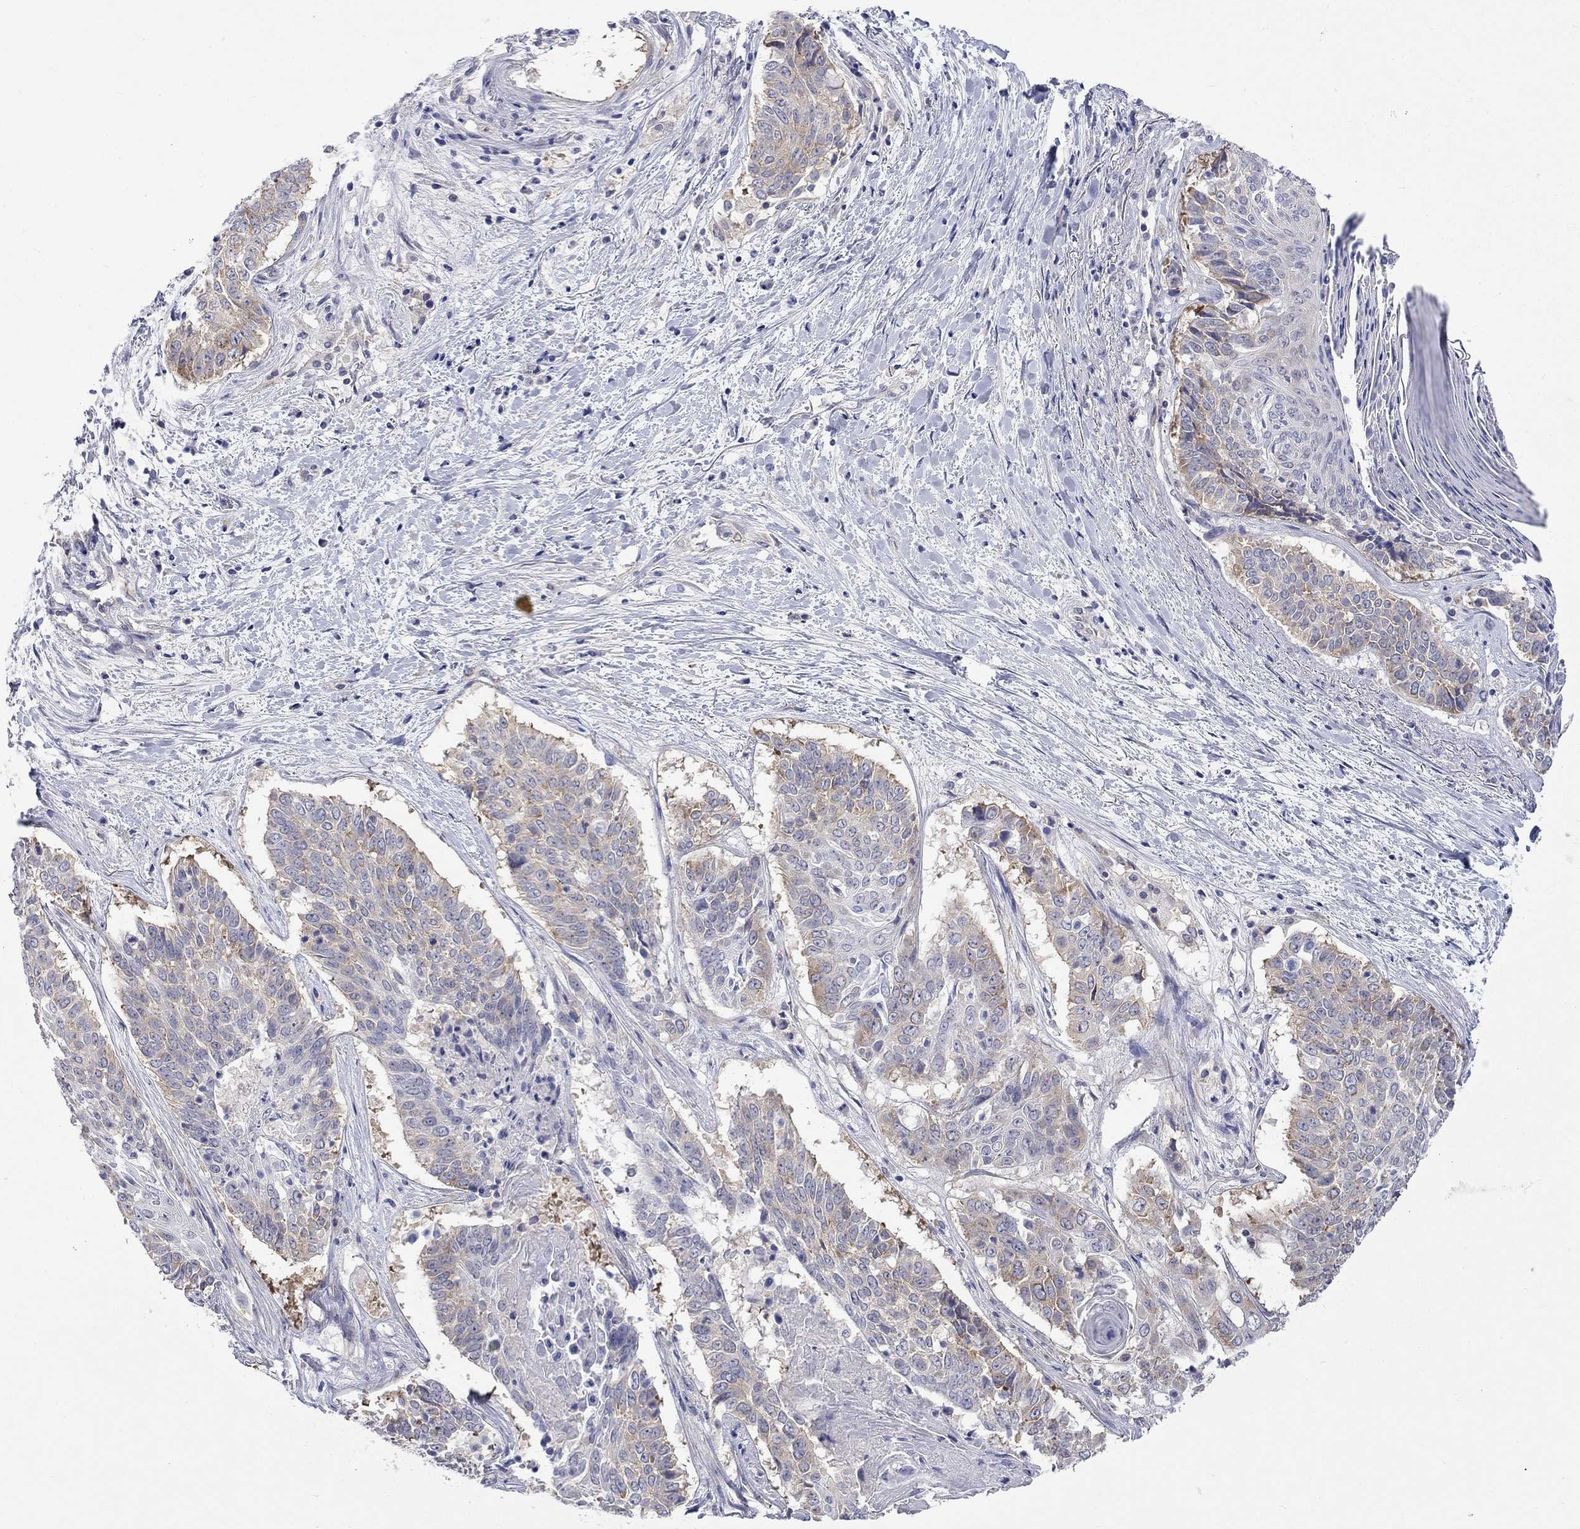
{"staining": {"intensity": "weak", "quantity": ">75%", "location": "cytoplasmic/membranous"}, "tissue": "lung cancer", "cell_type": "Tumor cells", "image_type": "cancer", "snomed": [{"axis": "morphology", "description": "Squamous cell carcinoma, NOS"}, {"axis": "topography", "description": "Lung"}], "caption": "An IHC histopathology image of neoplastic tissue is shown. Protein staining in brown highlights weak cytoplasmic/membranous positivity in squamous cell carcinoma (lung) within tumor cells. The protein of interest is stained brown, and the nuclei are stained in blue (DAB (3,3'-diaminobenzidine) IHC with brightfield microscopy, high magnification).", "gene": "CERS1", "patient": {"sex": "male", "age": 64}}